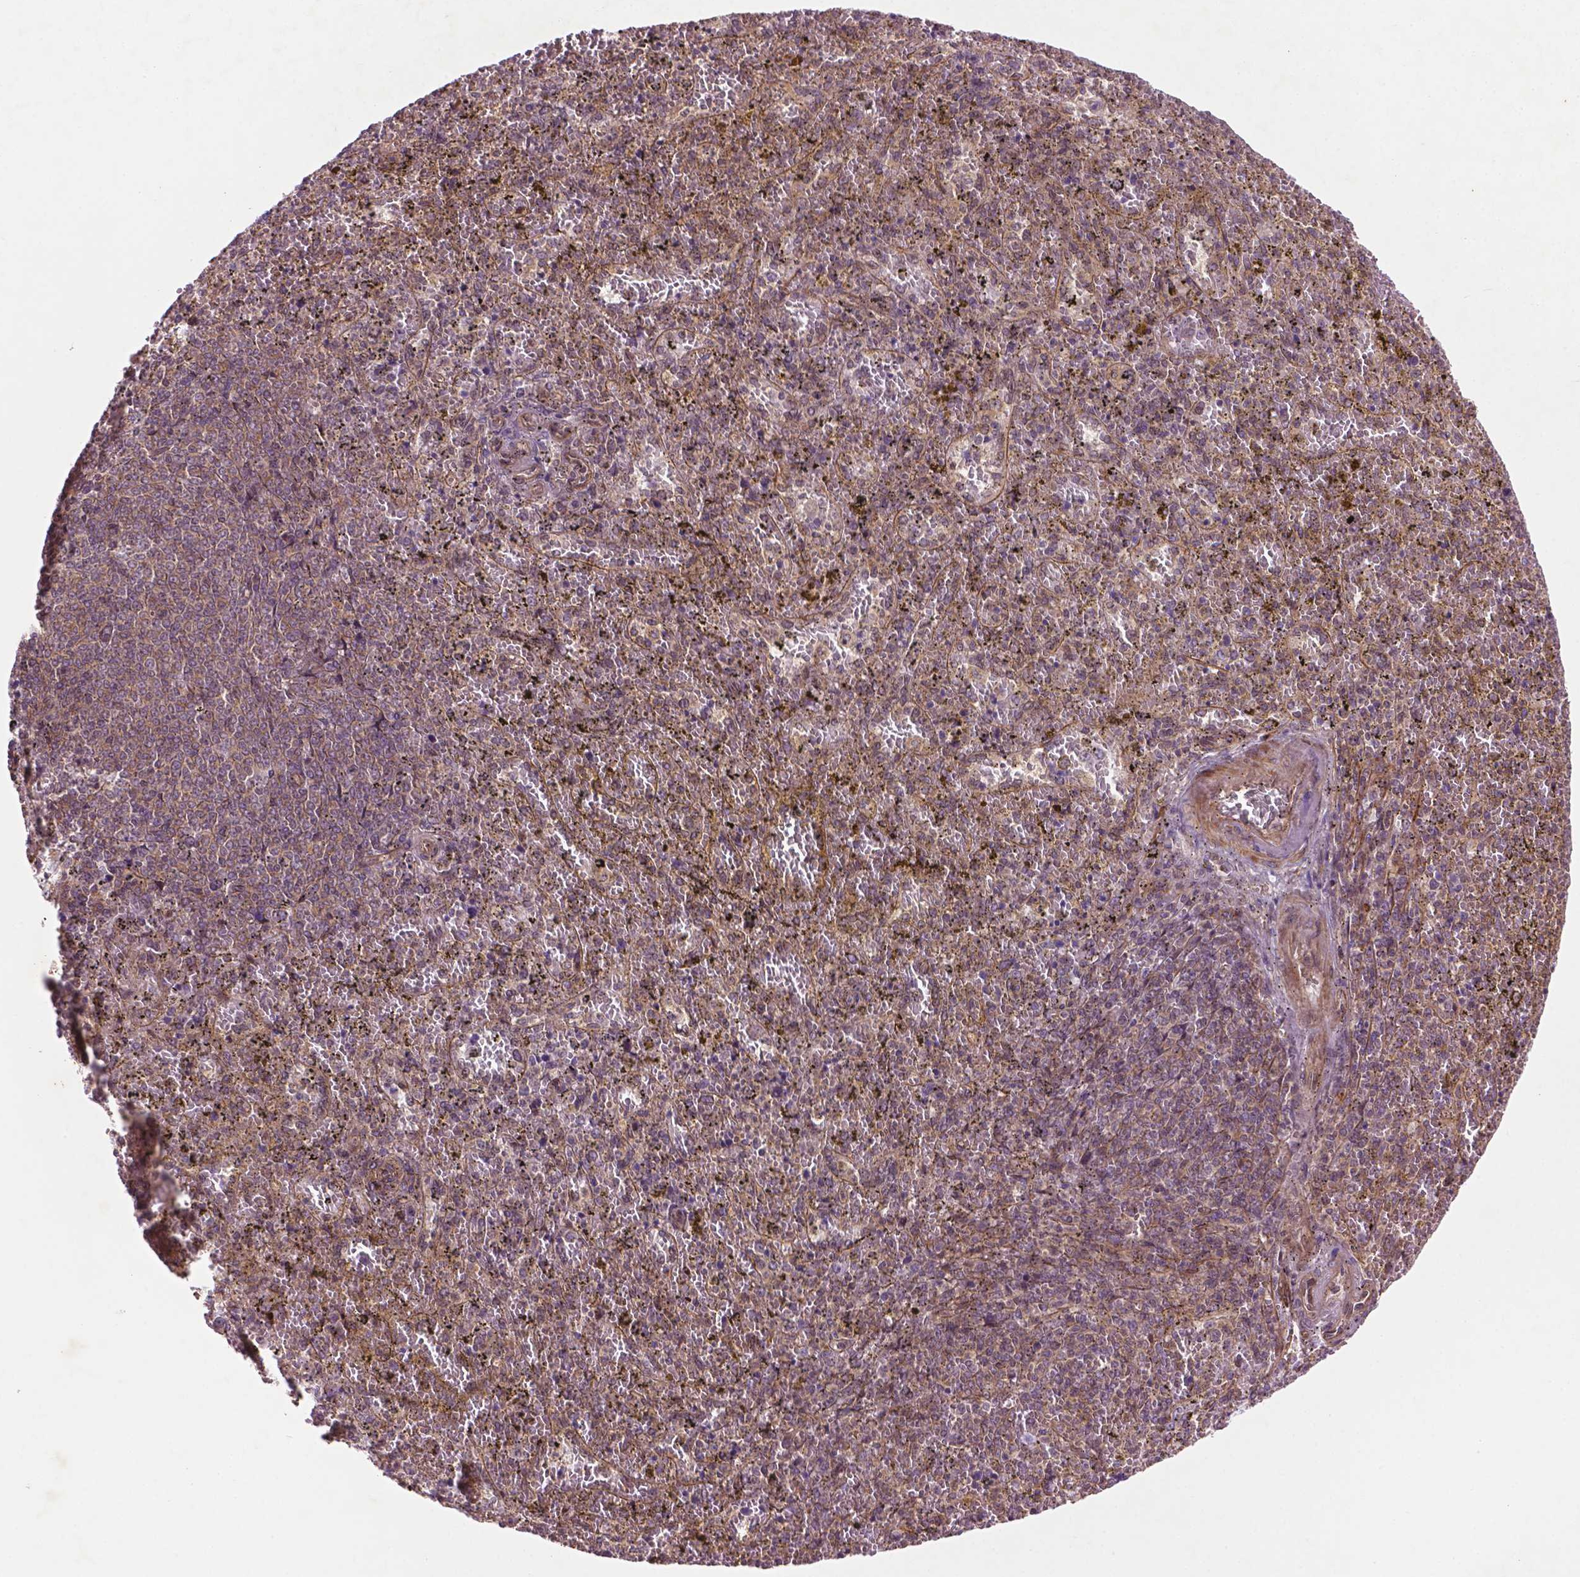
{"staining": {"intensity": "negative", "quantity": "none", "location": "none"}, "tissue": "spleen", "cell_type": "Cells in red pulp", "image_type": "normal", "snomed": [{"axis": "morphology", "description": "Normal tissue, NOS"}, {"axis": "topography", "description": "Spleen"}], "caption": "This is an immunohistochemistry (IHC) histopathology image of normal human spleen. There is no staining in cells in red pulp.", "gene": "TCHP", "patient": {"sex": "female", "age": 50}}